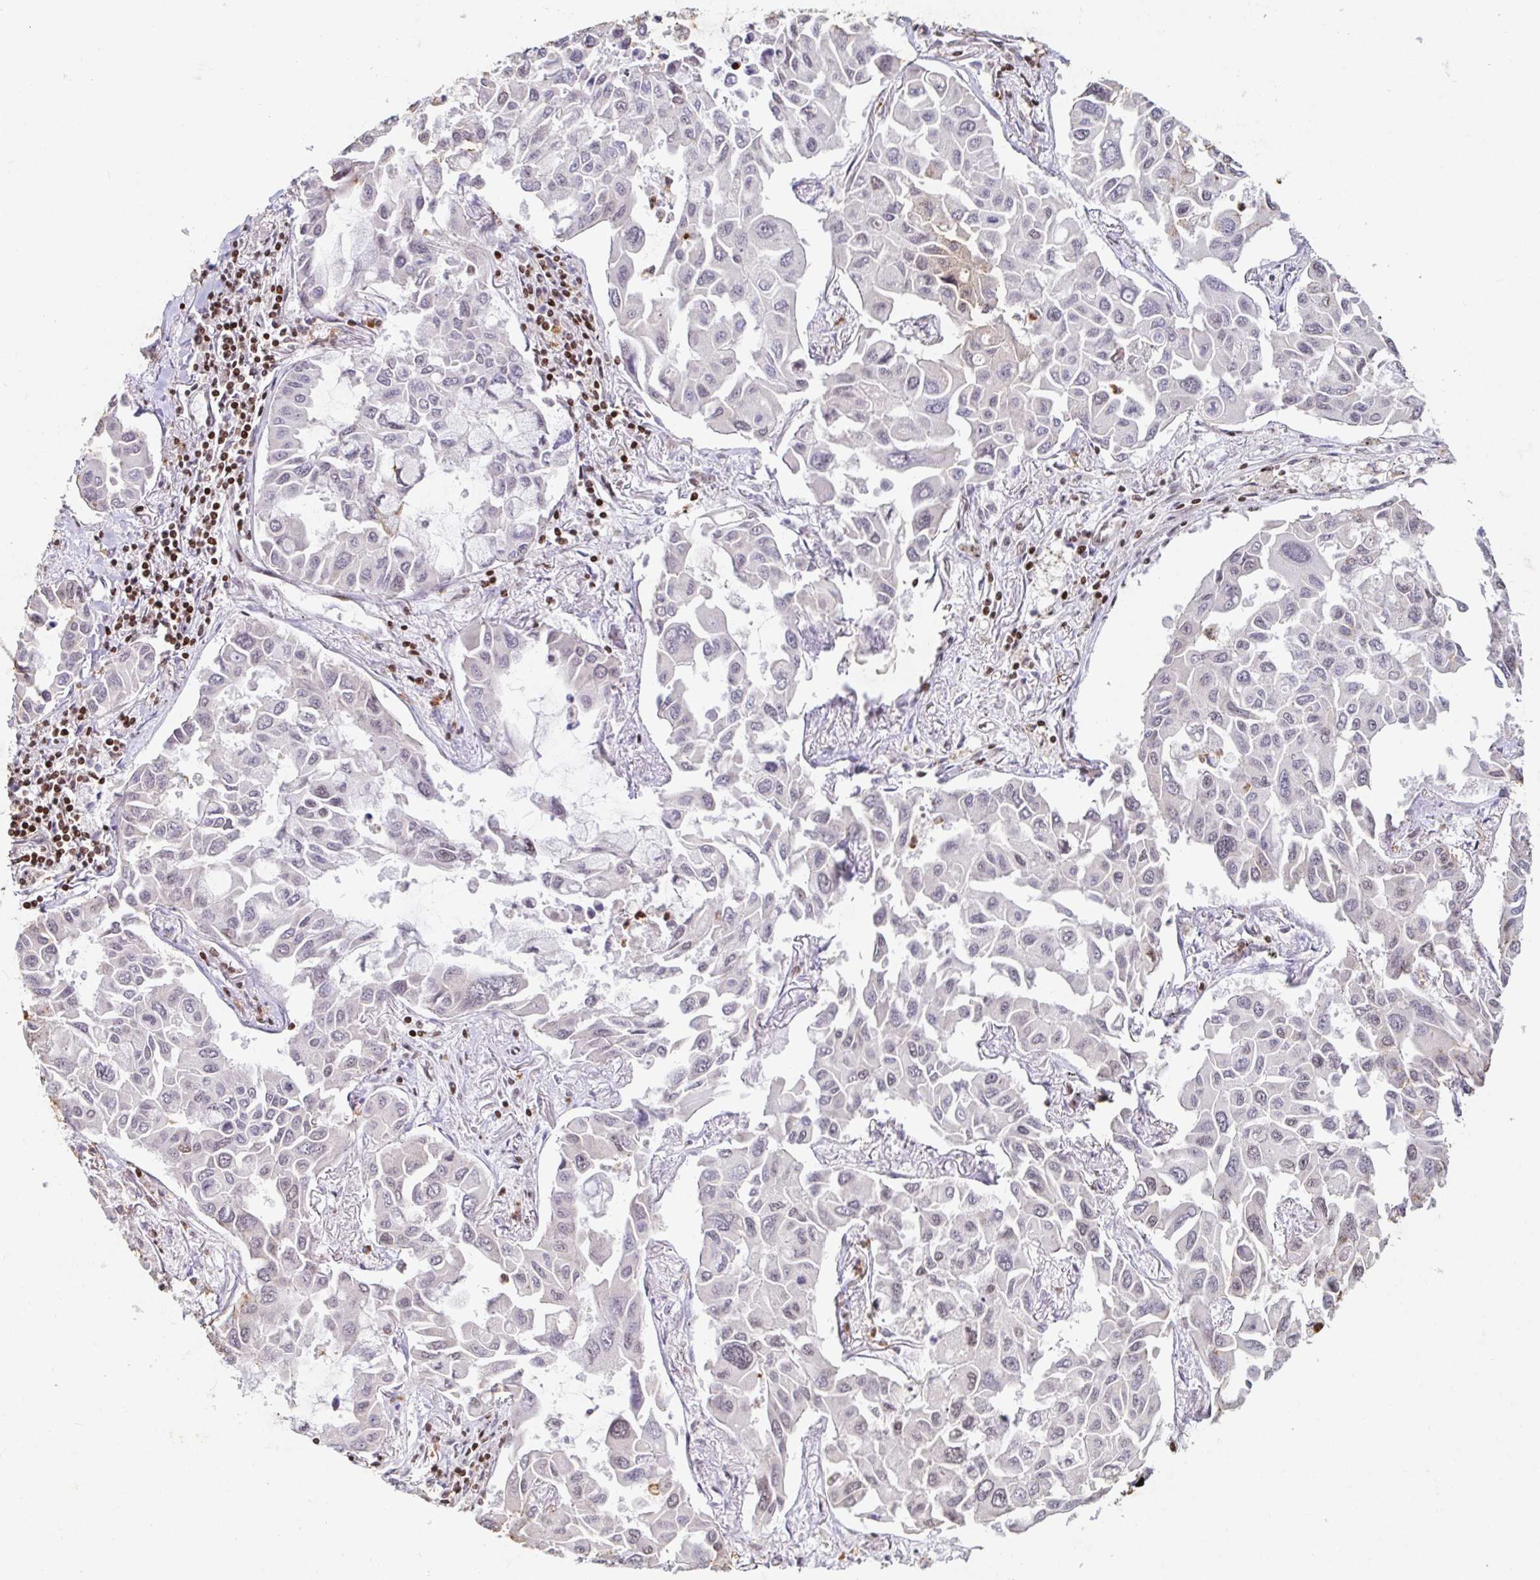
{"staining": {"intensity": "negative", "quantity": "none", "location": "none"}, "tissue": "lung cancer", "cell_type": "Tumor cells", "image_type": "cancer", "snomed": [{"axis": "morphology", "description": "Adenocarcinoma, NOS"}, {"axis": "topography", "description": "Lung"}], "caption": "High magnification brightfield microscopy of adenocarcinoma (lung) stained with DAB (brown) and counterstained with hematoxylin (blue): tumor cells show no significant staining. The staining is performed using DAB brown chromogen with nuclei counter-stained in using hematoxylin.", "gene": "C19orf53", "patient": {"sex": "male", "age": 64}}